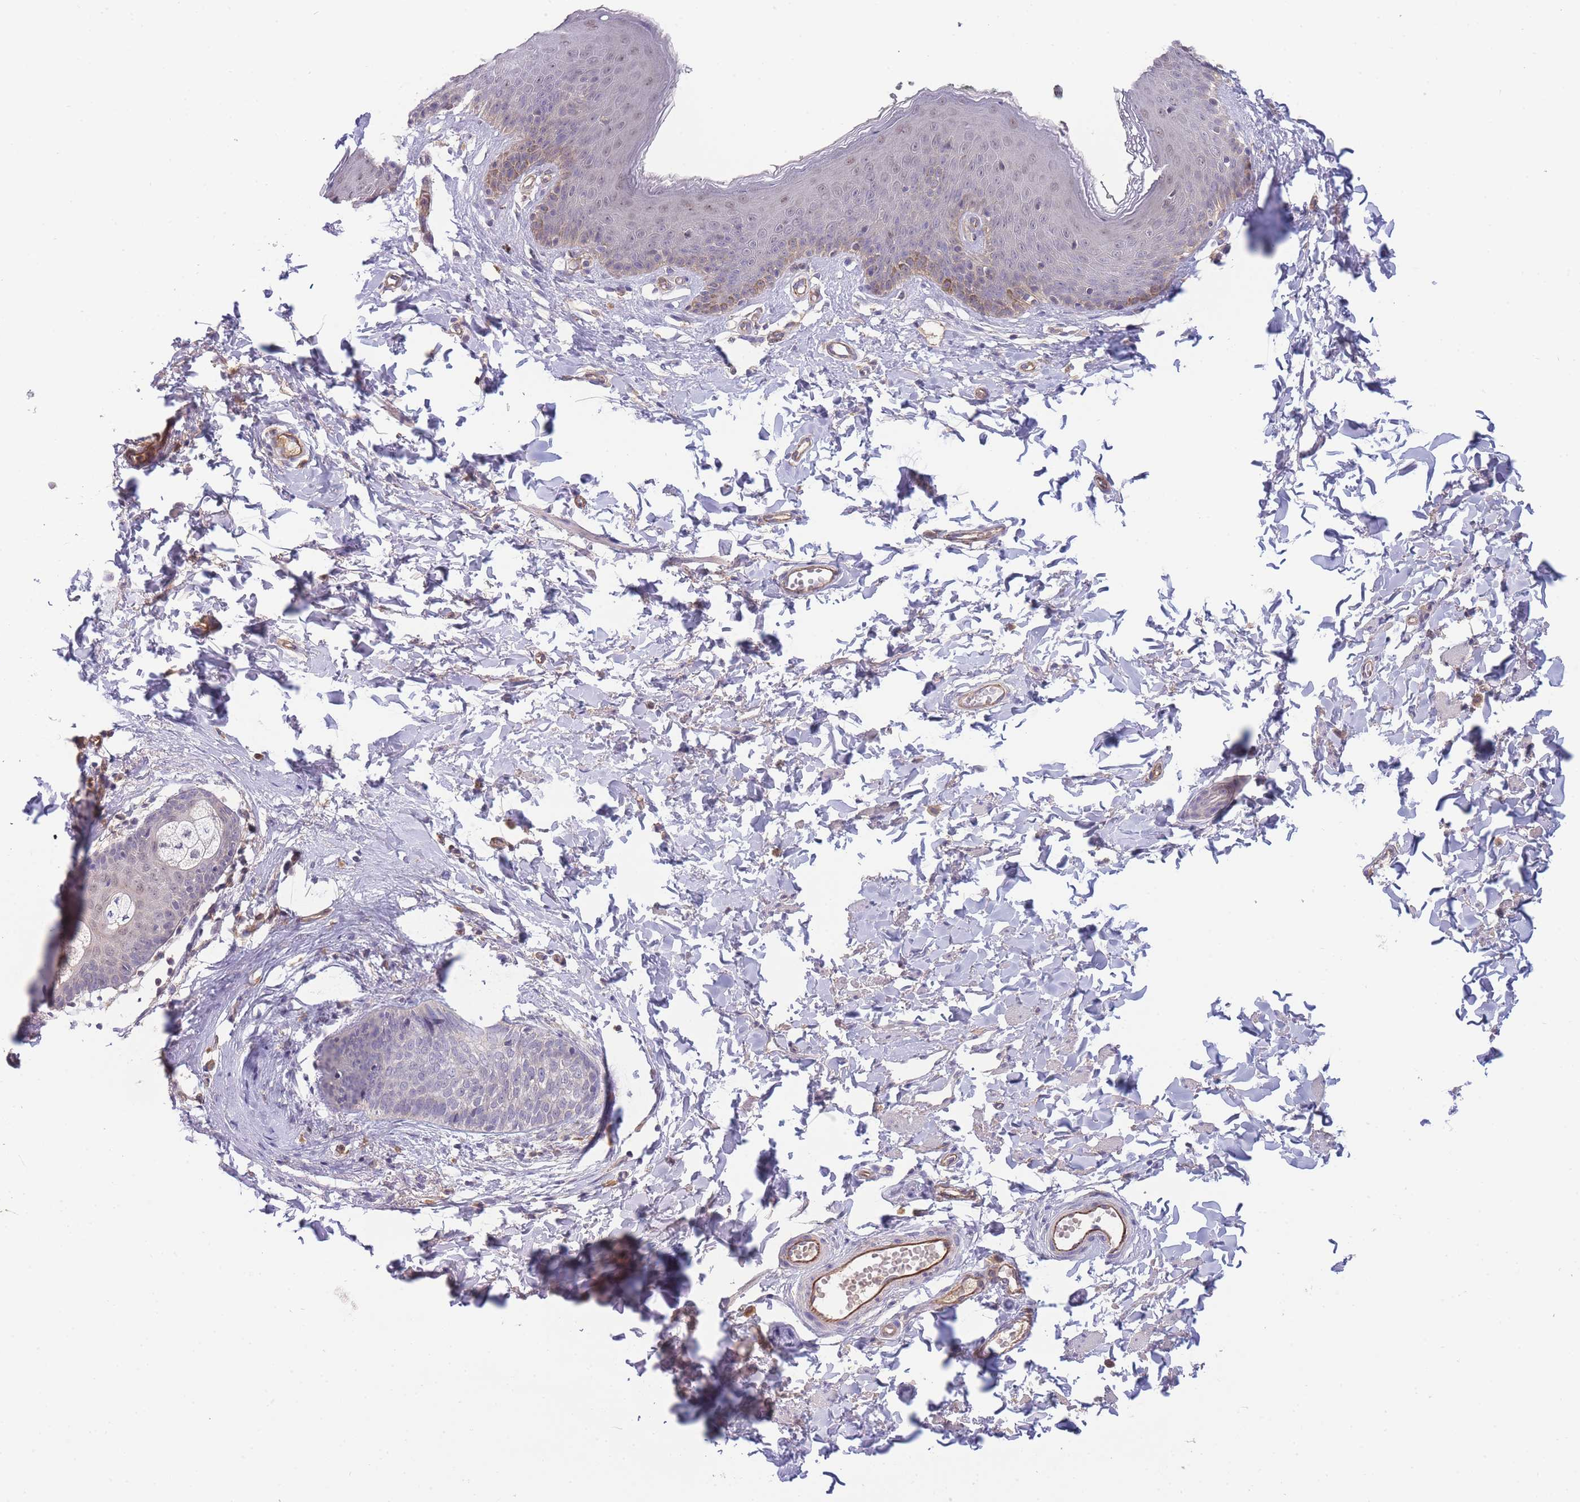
{"staining": {"intensity": "moderate", "quantity": "<25%", "location": "cytoplasmic/membranous"}, "tissue": "skin", "cell_type": "Epidermal cells", "image_type": "normal", "snomed": [{"axis": "morphology", "description": "Normal tissue, NOS"}, {"axis": "topography", "description": "Vulva"}], "caption": "Immunohistochemical staining of benign human skin demonstrates <25% levels of moderate cytoplasmic/membranous protein staining in about <25% of epidermal cells.", "gene": "NDUFAF5", "patient": {"sex": "female", "age": 66}}